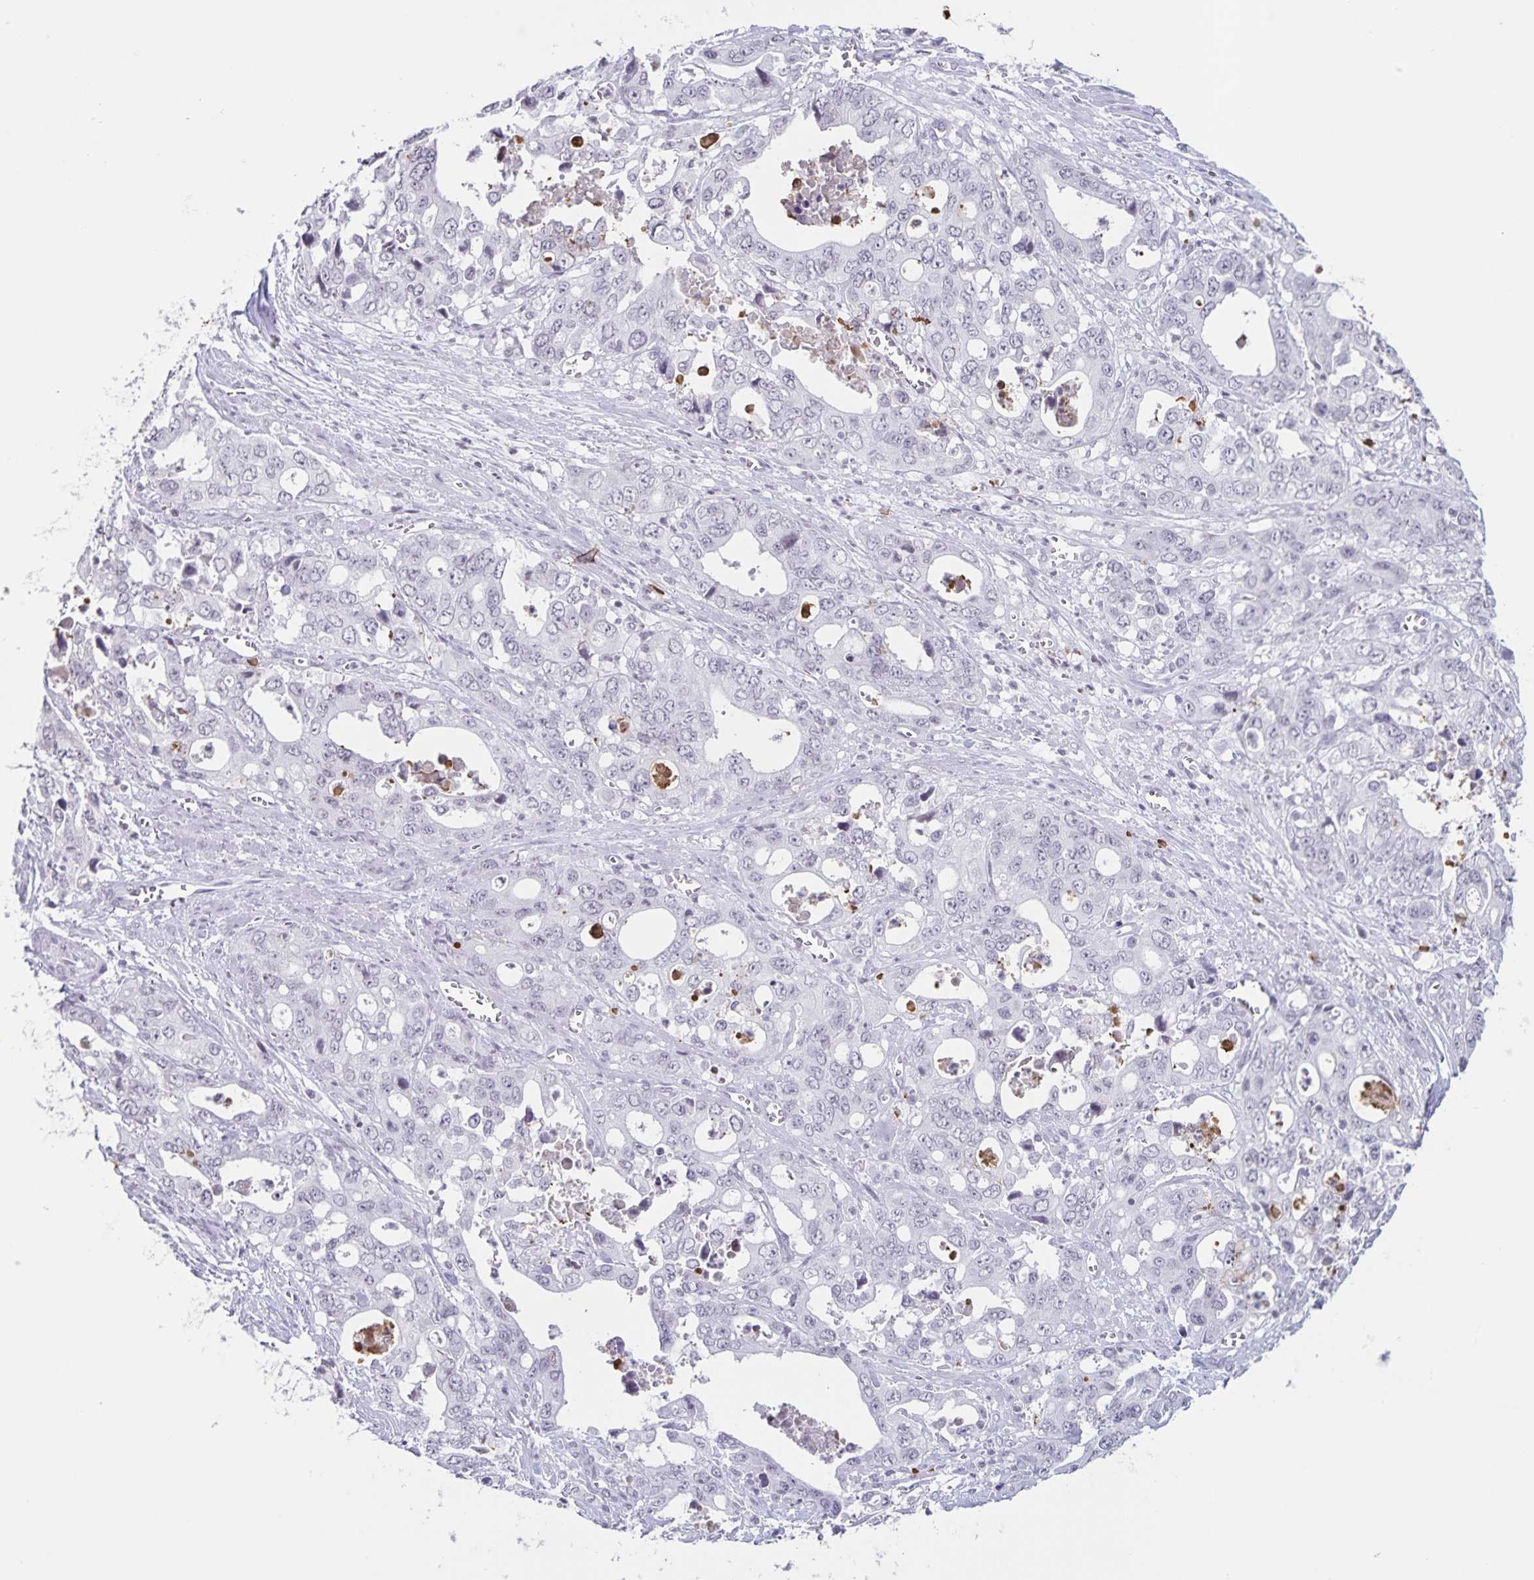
{"staining": {"intensity": "negative", "quantity": "none", "location": "none"}, "tissue": "stomach cancer", "cell_type": "Tumor cells", "image_type": "cancer", "snomed": [{"axis": "morphology", "description": "Adenocarcinoma, NOS"}, {"axis": "topography", "description": "Stomach, upper"}], "caption": "Human stomach cancer (adenocarcinoma) stained for a protein using immunohistochemistry exhibits no positivity in tumor cells.", "gene": "LCE6A", "patient": {"sex": "male", "age": 74}}